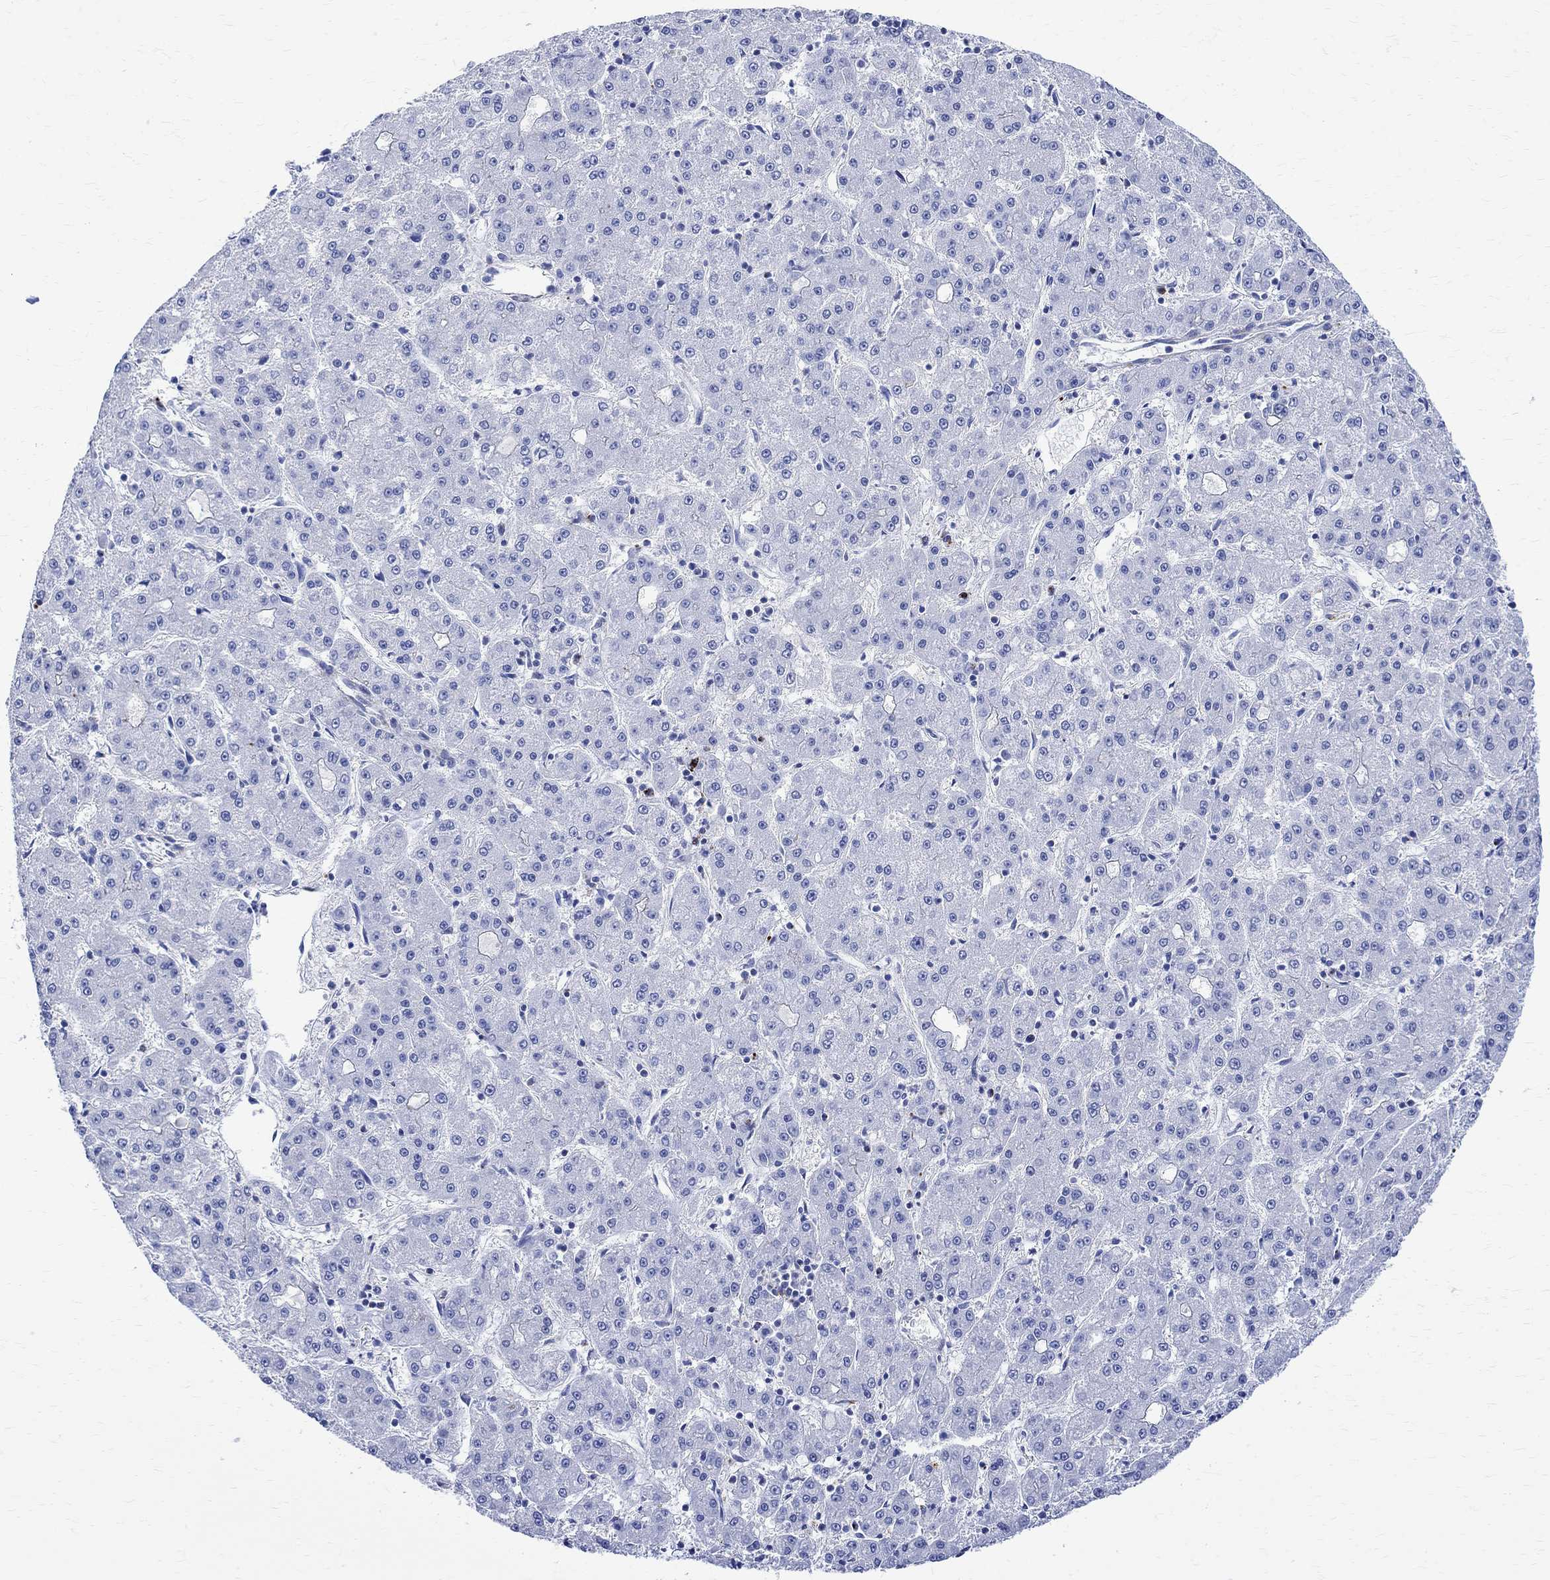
{"staining": {"intensity": "negative", "quantity": "none", "location": "none"}, "tissue": "liver cancer", "cell_type": "Tumor cells", "image_type": "cancer", "snomed": [{"axis": "morphology", "description": "Carcinoma, Hepatocellular, NOS"}, {"axis": "topography", "description": "Liver"}], "caption": "Image shows no significant protein staining in tumor cells of liver hepatocellular carcinoma.", "gene": "PARVB", "patient": {"sex": "male", "age": 73}}